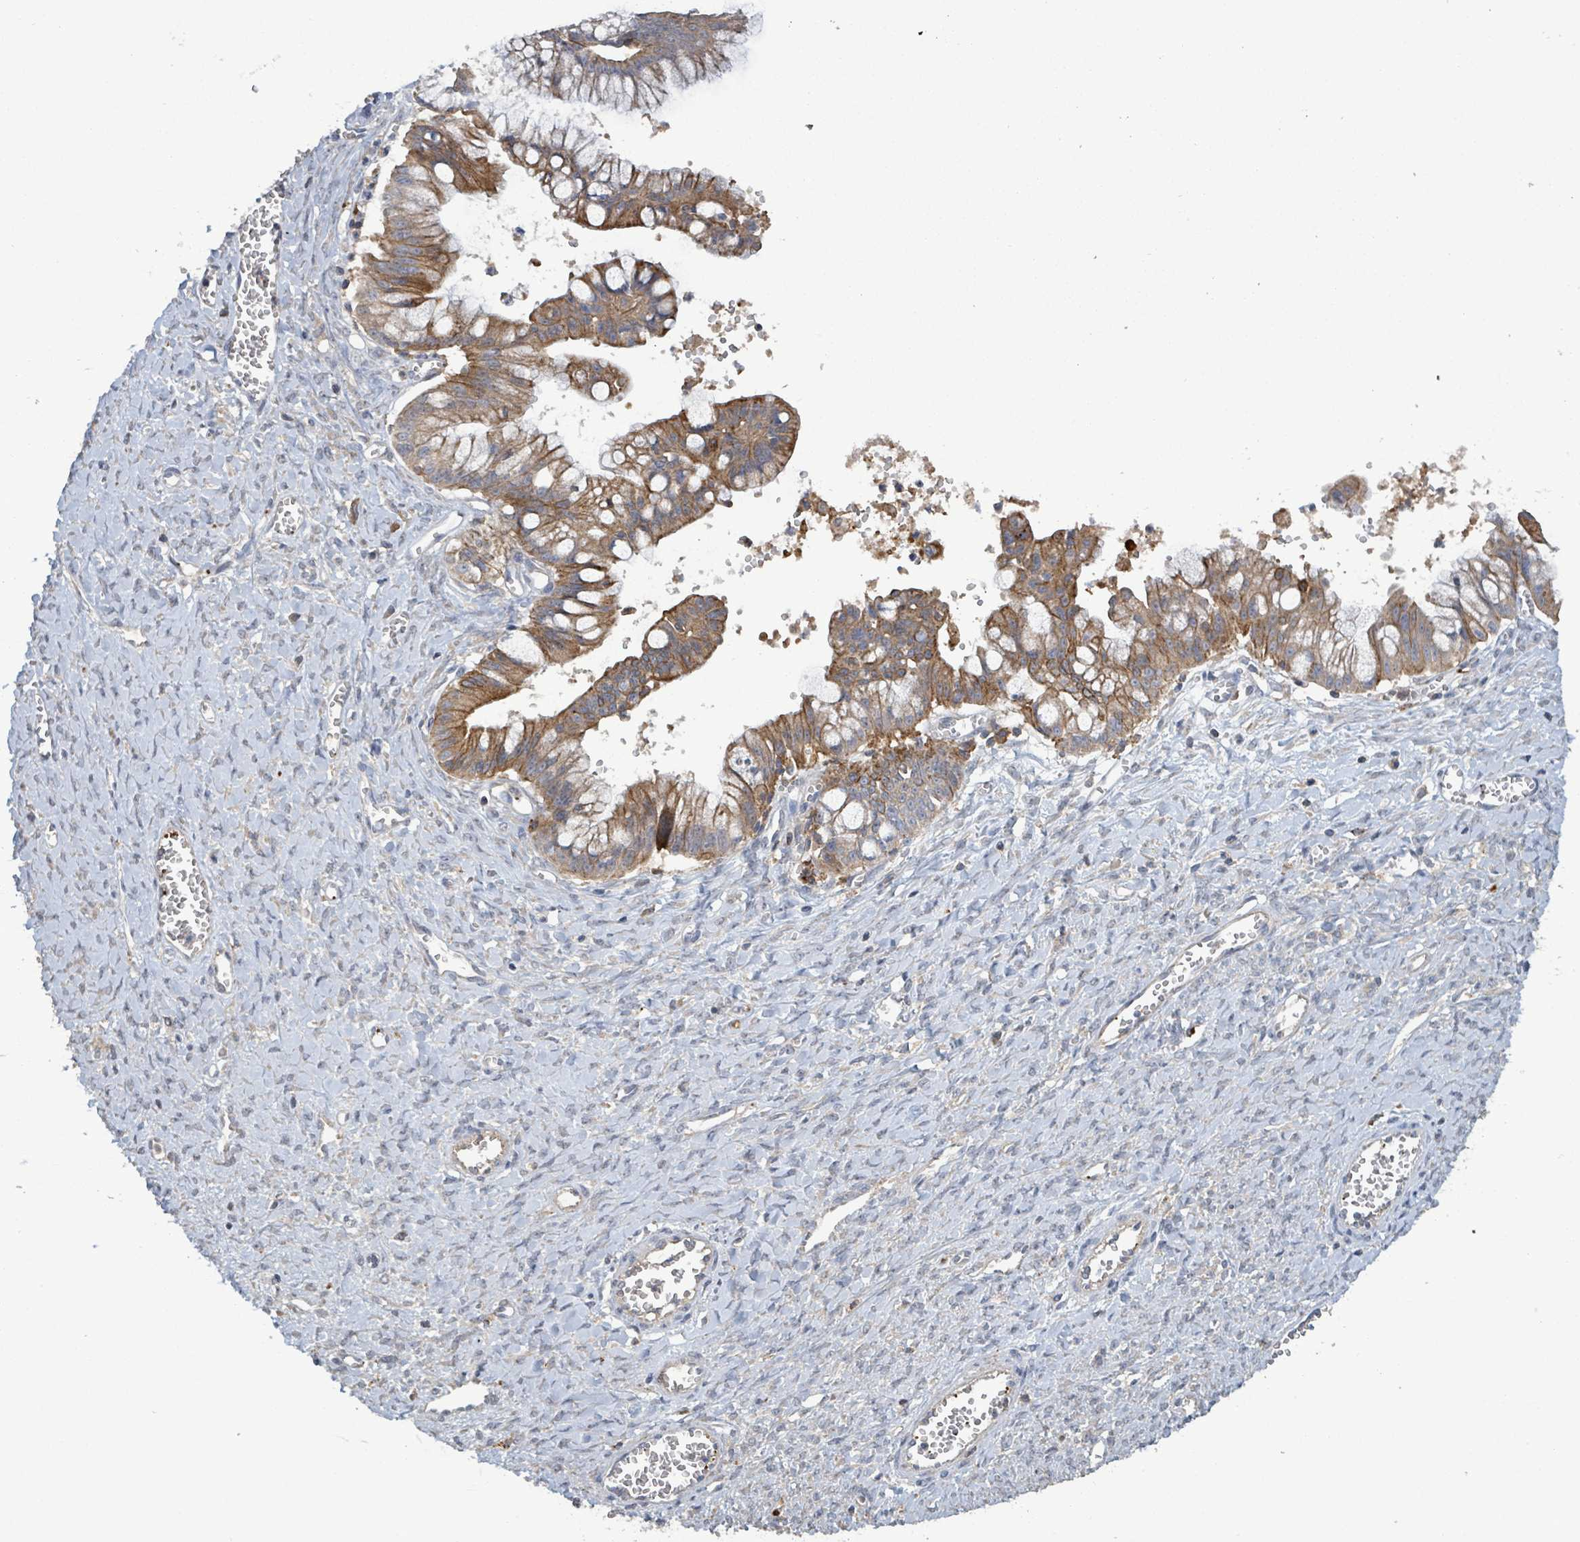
{"staining": {"intensity": "moderate", "quantity": ">75%", "location": "cytoplasmic/membranous"}, "tissue": "ovarian cancer", "cell_type": "Tumor cells", "image_type": "cancer", "snomed": [{"axis": "morphology", "description": "Cystadenocarcinoma, mucinous, NOS"}, {"axis": "topography", "description": "Ovary"}], "caption": "IHC staining of mucinous cystadenocarcinoma (ovarian), which reveals medium levels of moderate cytoplasmic/membranous positivity in about >75% of tumor cells indicating moderate cytoplasmic/membranous protein staining. The staining was performed using DAB (3,3'-diaminobenzidine) (brown) for protein detection and nuclei were counterstained in hematoxylin (blue).", "gene": "PLAAT1", "patient": {"sex": "female", "age": 70}}